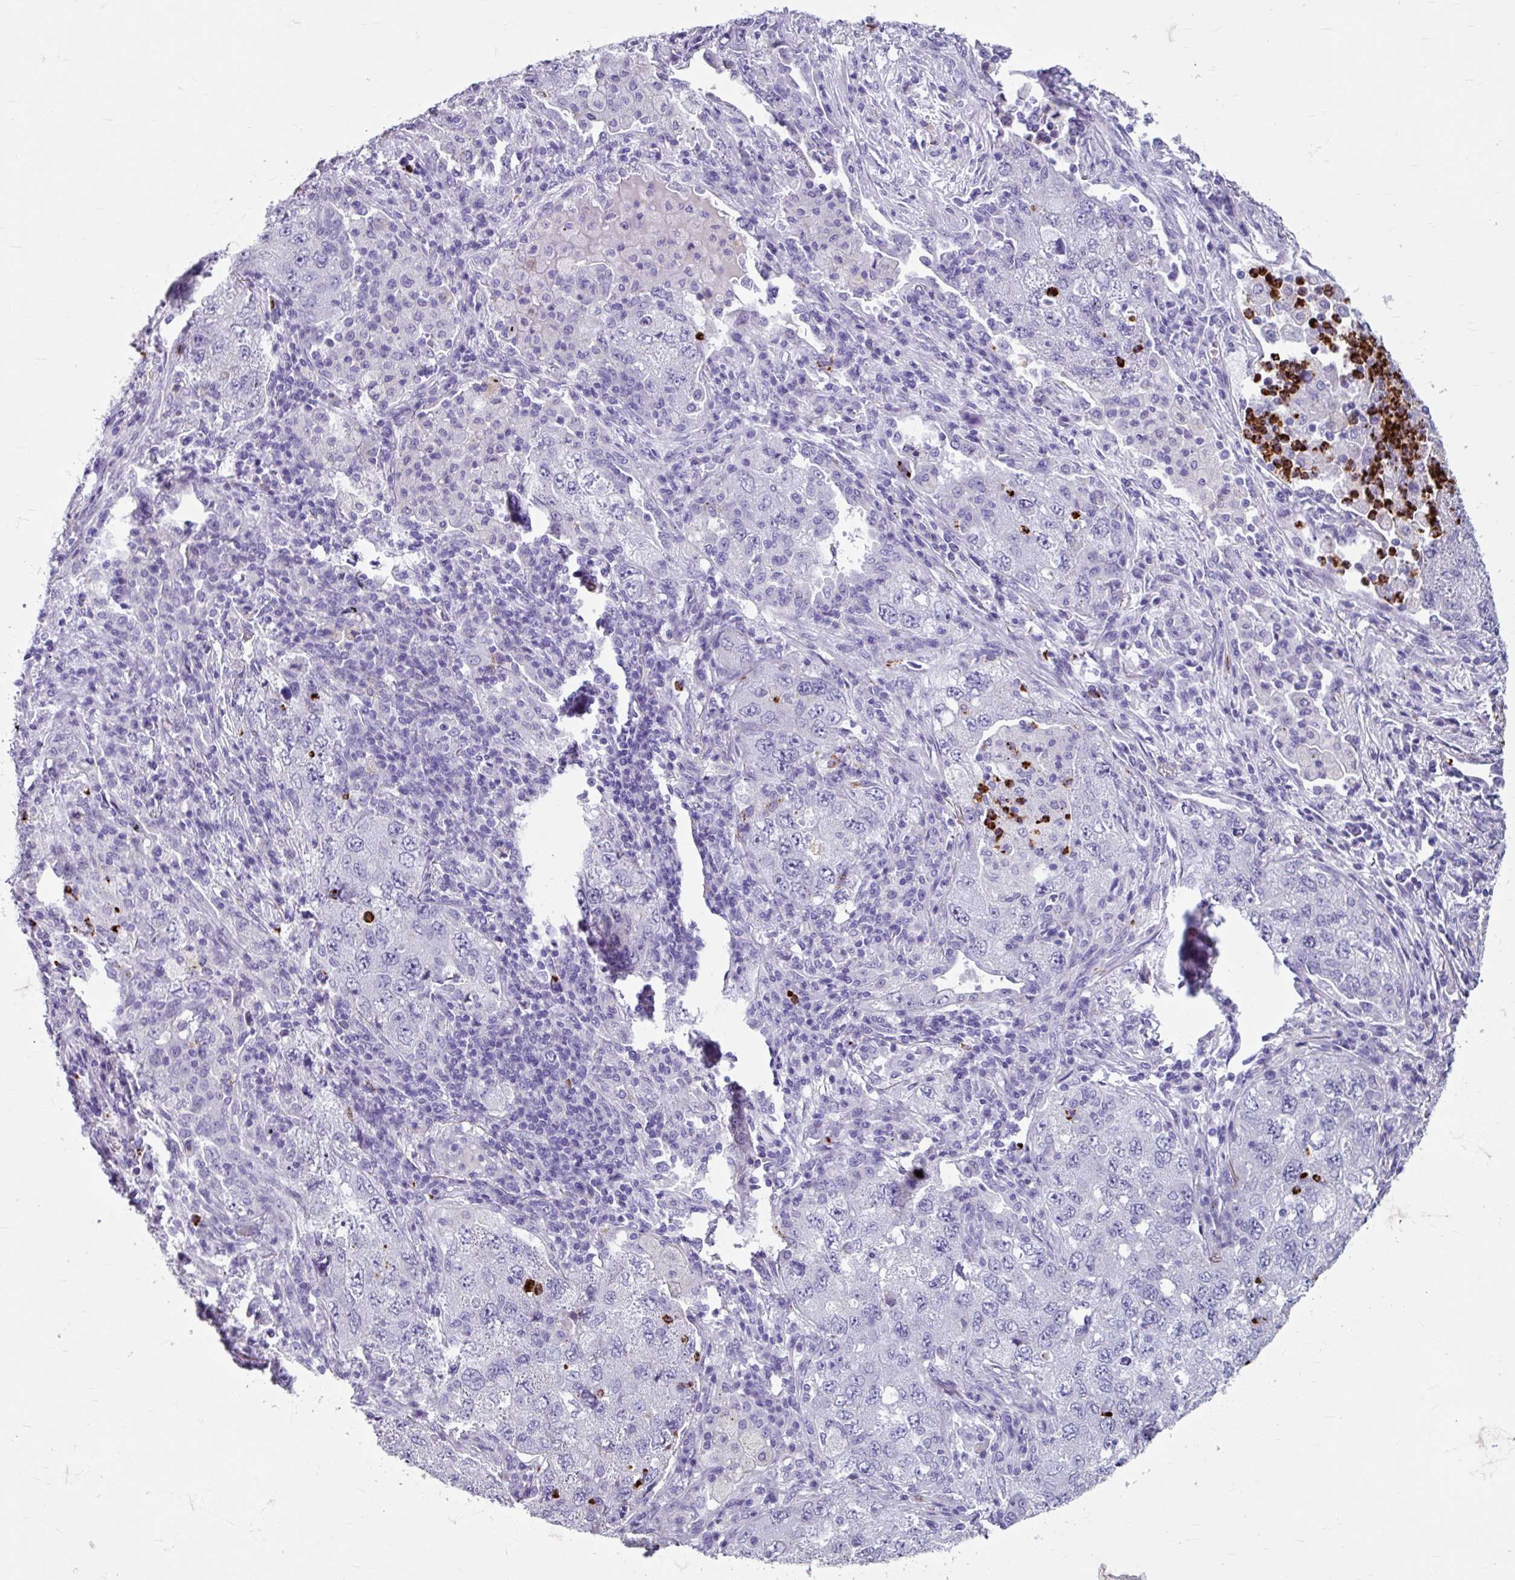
{"staining": {"intensity": "negative", "quantity": "none", "location": "none"}, "tissue": "lung cancer", "cell_type": "Tumor cells", "image_type": "cancer", "snomed": [{"axis": "morphology", "description": "Adenocarcinoma, NOS"}, {"axis": "topography", "description": "Lung"}], "caption": "This is an immunohistochemistry (IHC) image of human adenocarcinoma (lung). There is no expression in tumor cells.", "gene": "ANKRD1", "patient": {"sex": "female", "age": 57}}